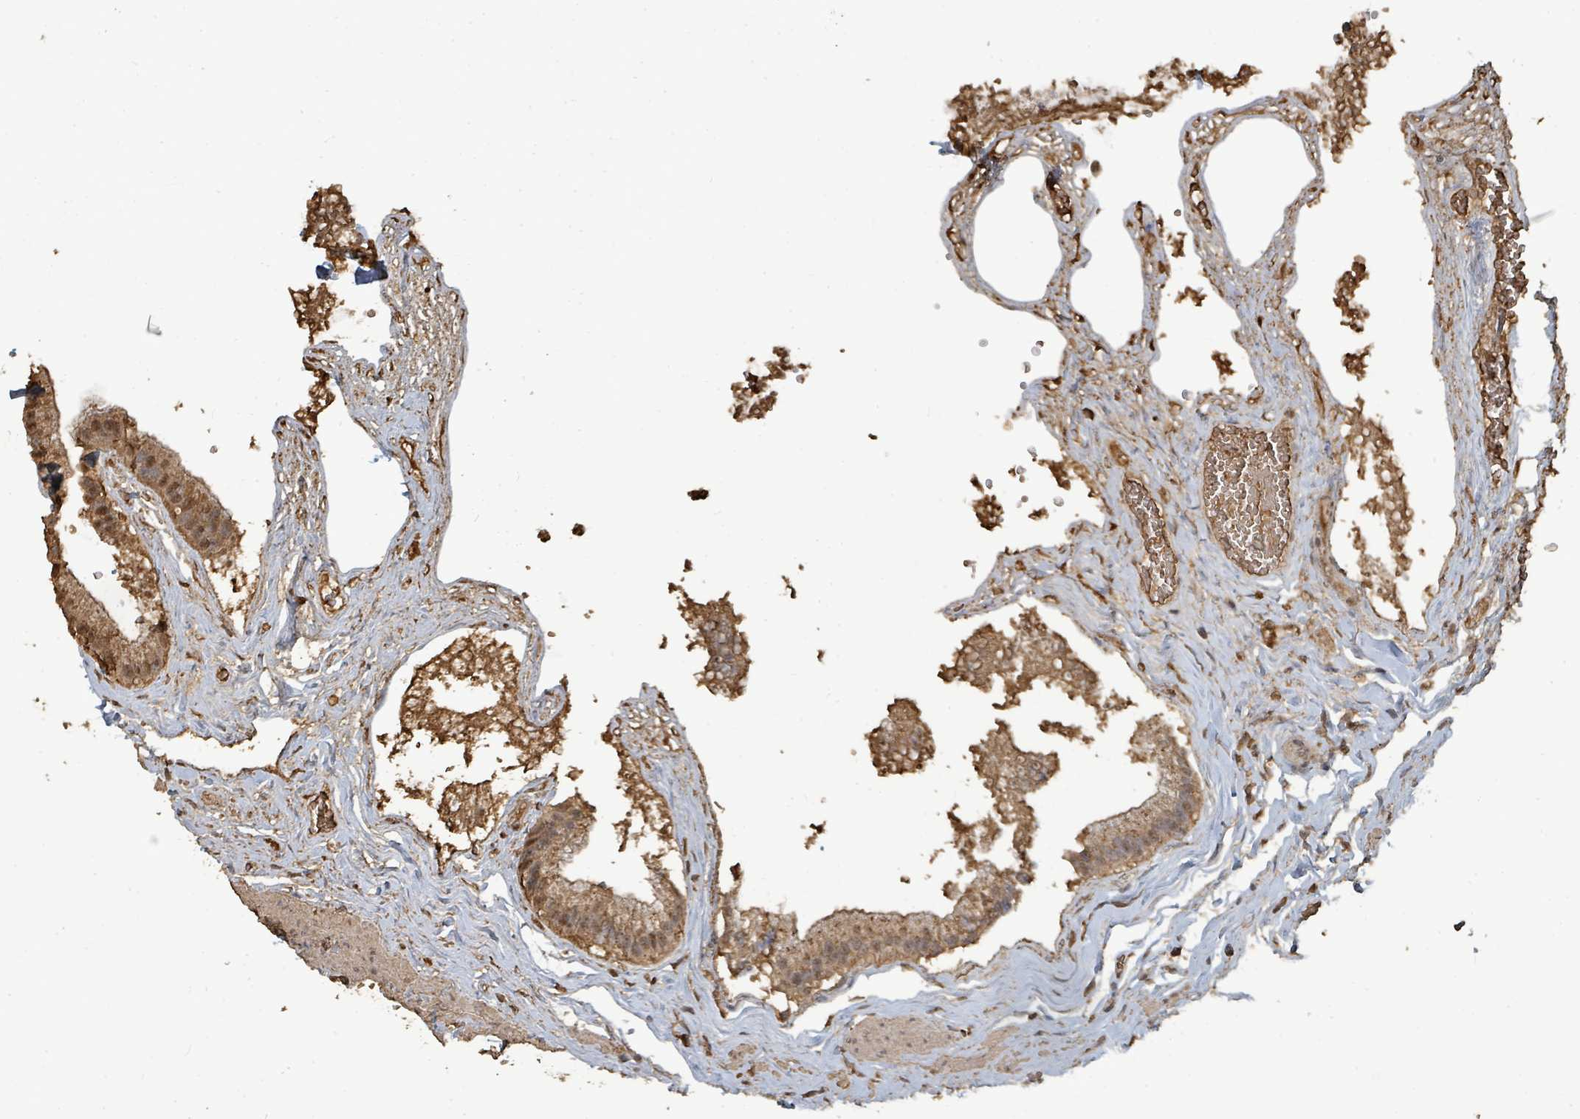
{"staining": {"intensity": "moderate", "quantity": ">75%", "location": "cytoplasmic/membranous,nuclear"}, "tissue": "gallbladder", "cell_type": "Glandular cells", "image_type": "normal", "snomed": [{"axis": "morphology", "description": "Normal tissue, NOS"}, {"axis": "topography", "description": "Gallbladder"}], "caption": "Moderate cytoplasmic/membranous,nuclear expression for a protein is present in about >75% of glandular cells of normal gallbladder using immunohistochemistry (IHC).", "gene": "C6orf52", "patient": {"sex": "female", "age": 54}}